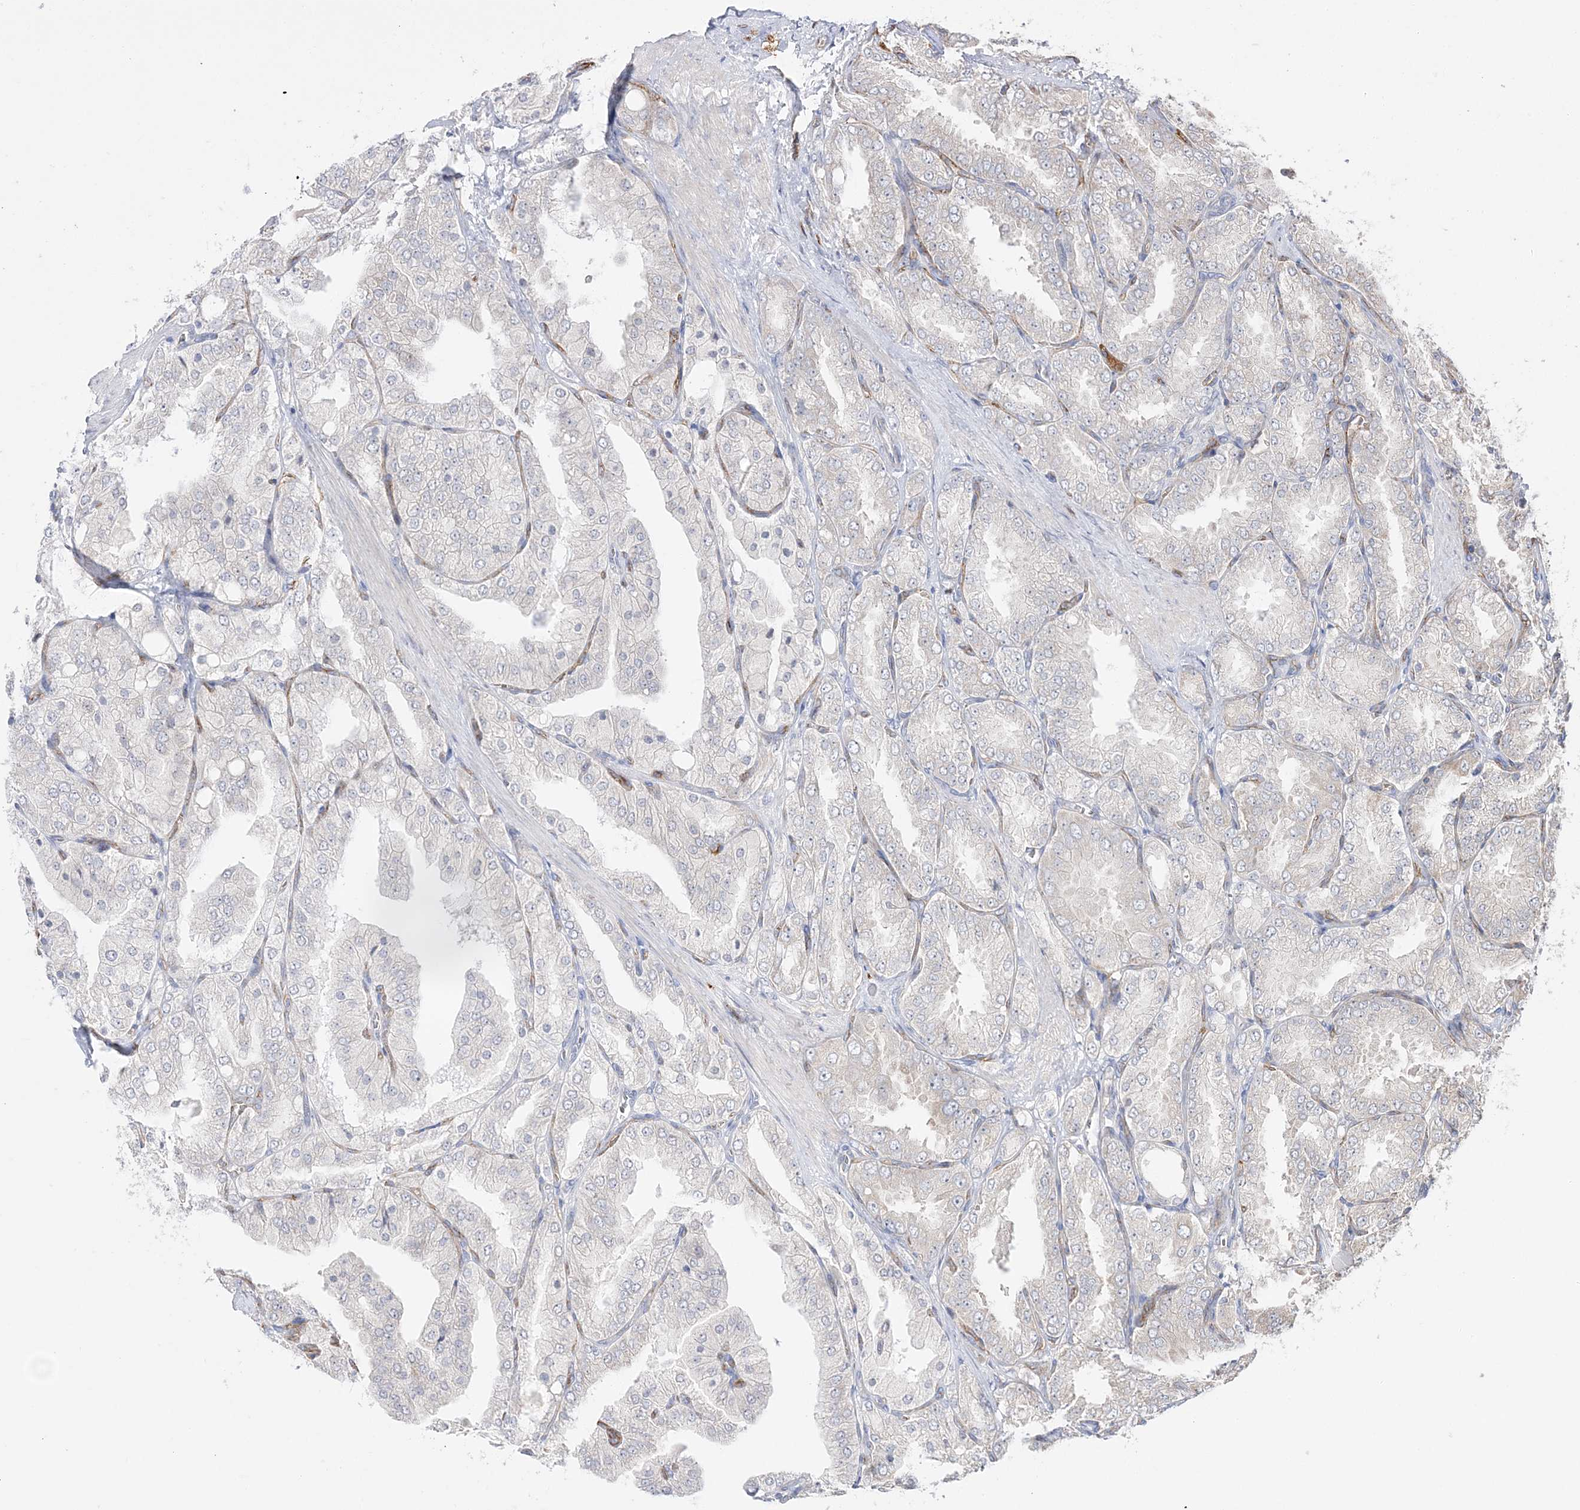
{"staining": {"intensity": "negative", "quantity": "none", "location": "none"}, "tissue": "prostate cancer", "cell_type": "Tumor cells", "image_type": "cancer", "snomed": [{"axis": "morphology", "description": "Adenocarcinoma, High grade"}, {"axis": "topography", "description": "Prostate"}], "caption": "The photomicrograph demonstrates no staining of tumor cells in high-grade adenocarcinoma (prostate).", "gene": "FARSB", "patient": {"sex": "male", "age": 50}}